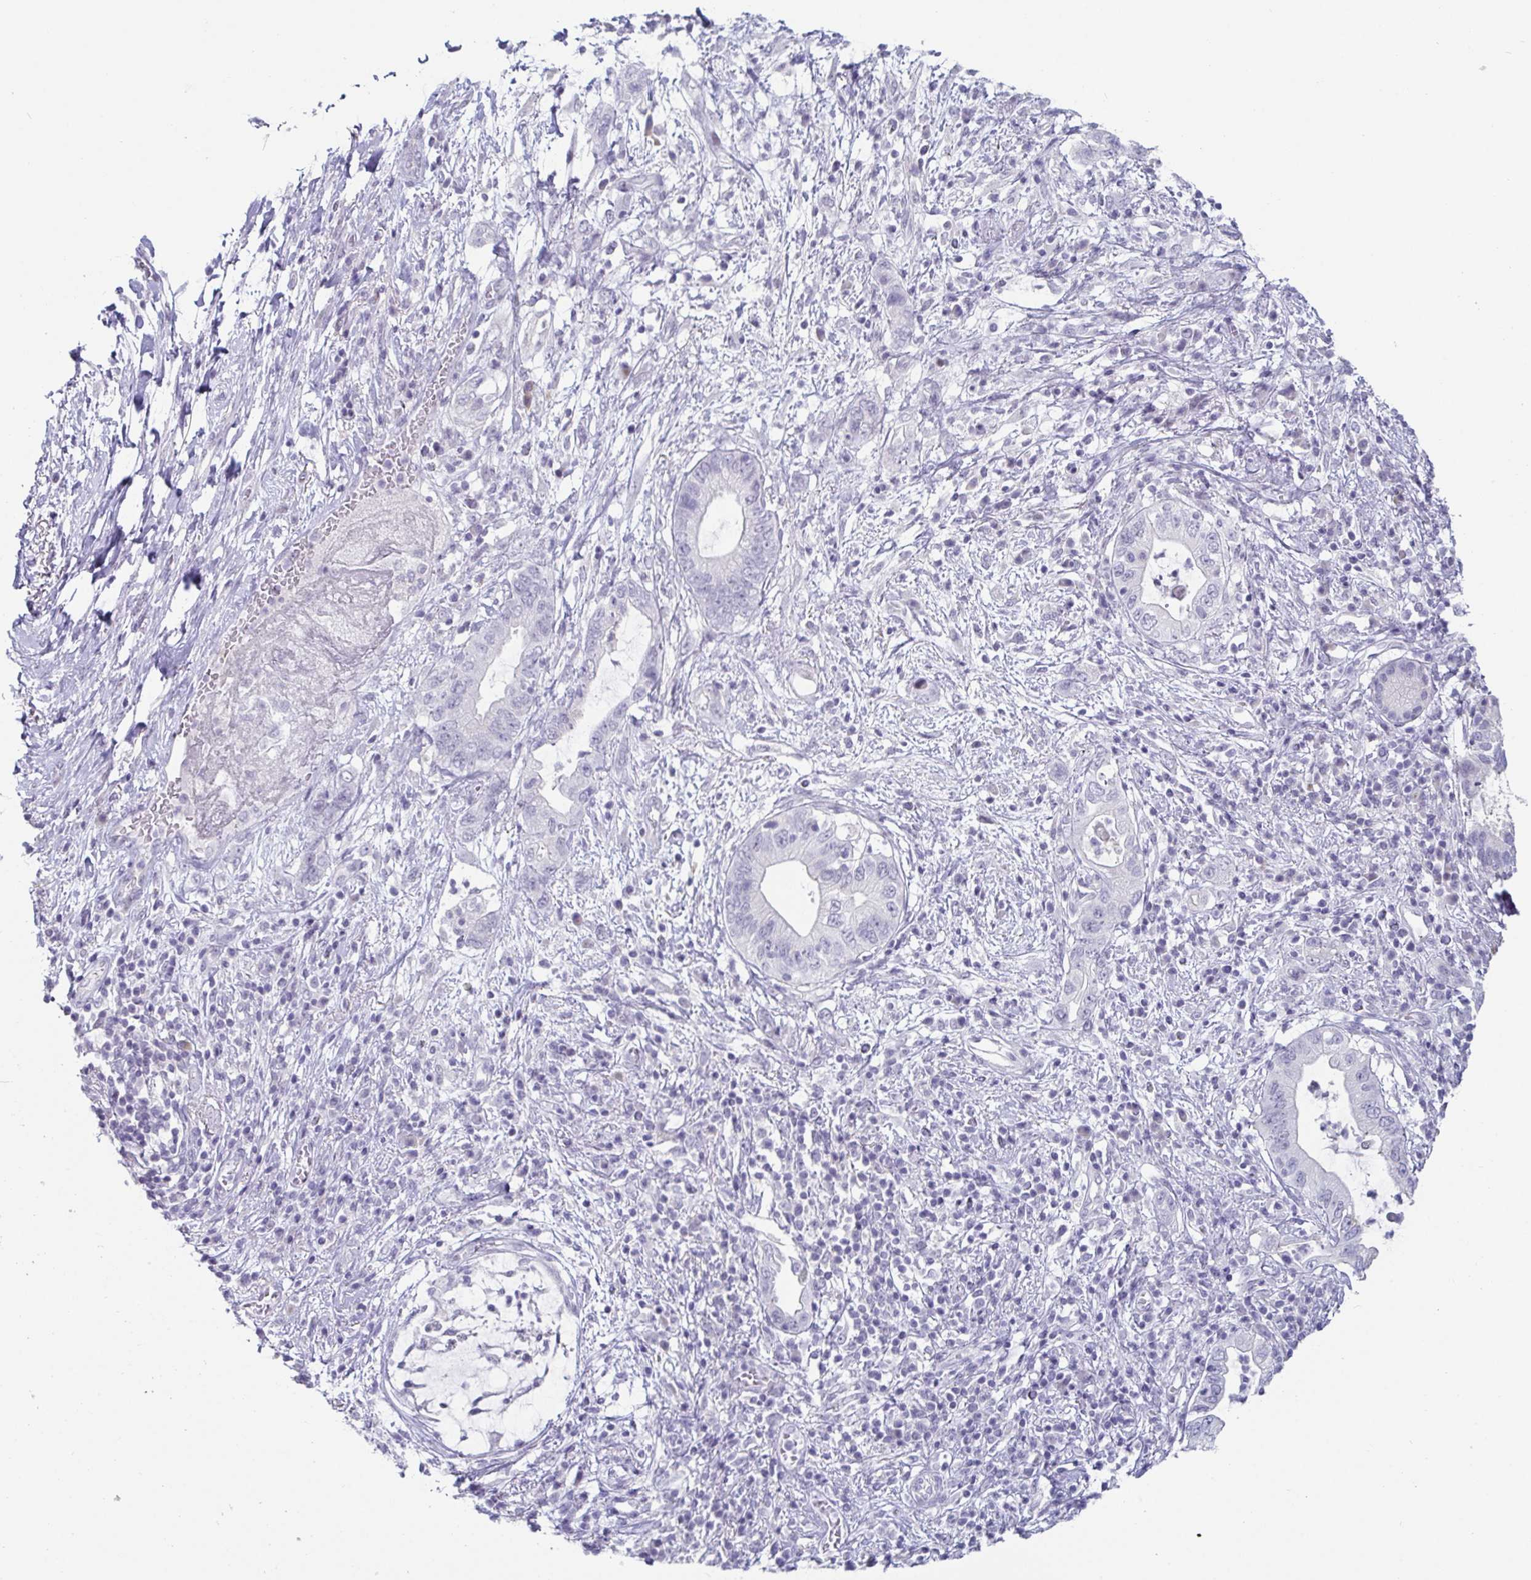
{"staining": {"intensity": "negative", "quantity": "none", "location": "none"}, "tissue": "pancreatic cancer", "cell_type": "Tumor cells", "image_type": "cancer", "snomed": [{"axis": "morphology", "description": "Adenocarcinoma, NOS"}, {"axis": "topography", "description": "Pancreas"}], "caption": "IHC of pancreatic cancer shows no staining in tumor cells.", "gene": "VSIG10L", "patient": {"sex": "female", "age": 72}}